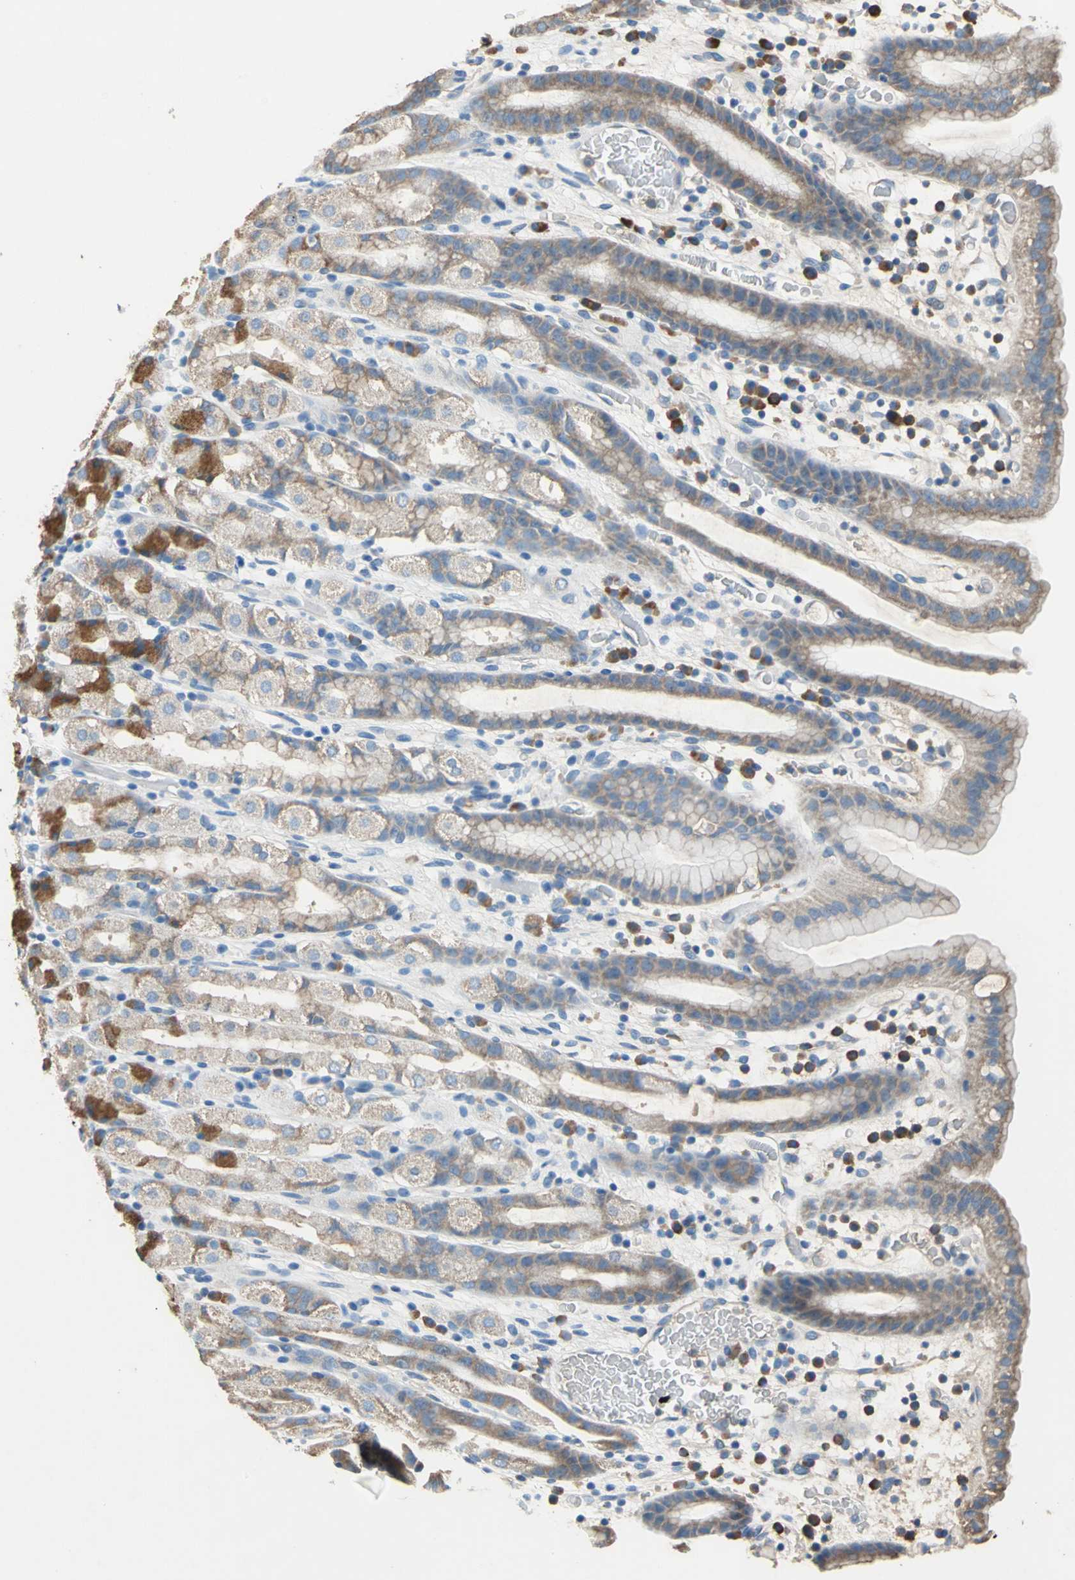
{"staining": {"intensity": "moderate", "quantity": ">75%", "location": "cytoplasmic/membranous"}, "tissue": "stomach", "cell_type": "Glandular cells", "image_type": "normal", "snomed": [{"axis": "morphology", "description": "Normal tissue, NOS"}, {"axis": "topography", "description": "Stomach, upper"}], "caption": "Moderate cytoplasmic/membranous expression for a protein is present in about >75% of glandular cells of benign stomach using immunohistochemistry.", "gene": "HEPH", "patient": {"sex": "male", "age": 68}}